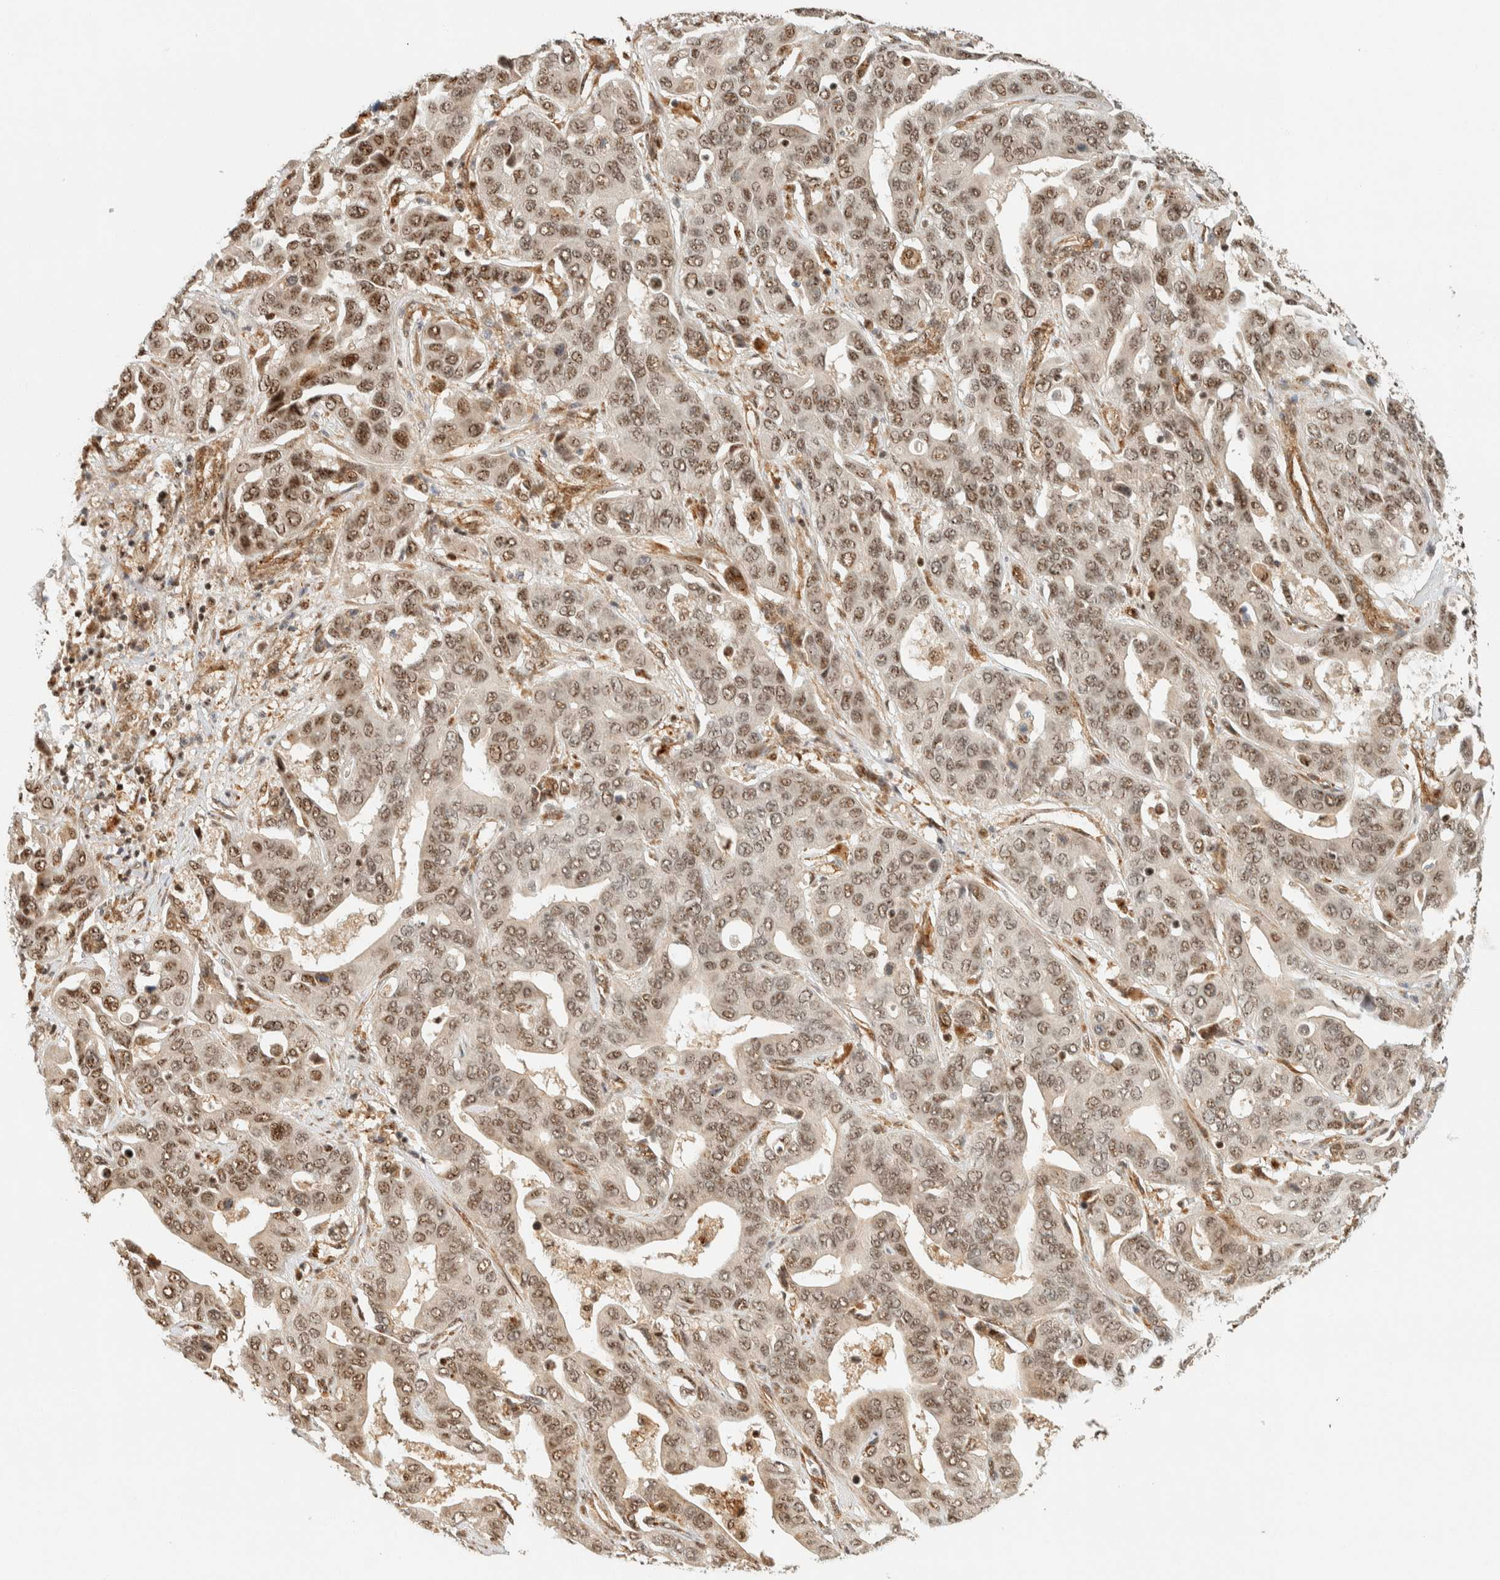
{"staining": {"intensity": "moderate", "quantity": ">75%", "location": "nuclear"}, "tissue": "liver cancer", "cell_type": "Tumor cells", "image_type": "cancer", "snomed": [{"axis": "morphology", "description": "Cholangiocarcinoma"}, {"axis": "topography", "description": "Liver"}], "caption": "A brown stain highlights moderate nuclear staining of a protein in human cholangiocarcinoma (liver) tumor cells.", "gene": "SIK1", "patient": {"sex": "female", "age": 52}}